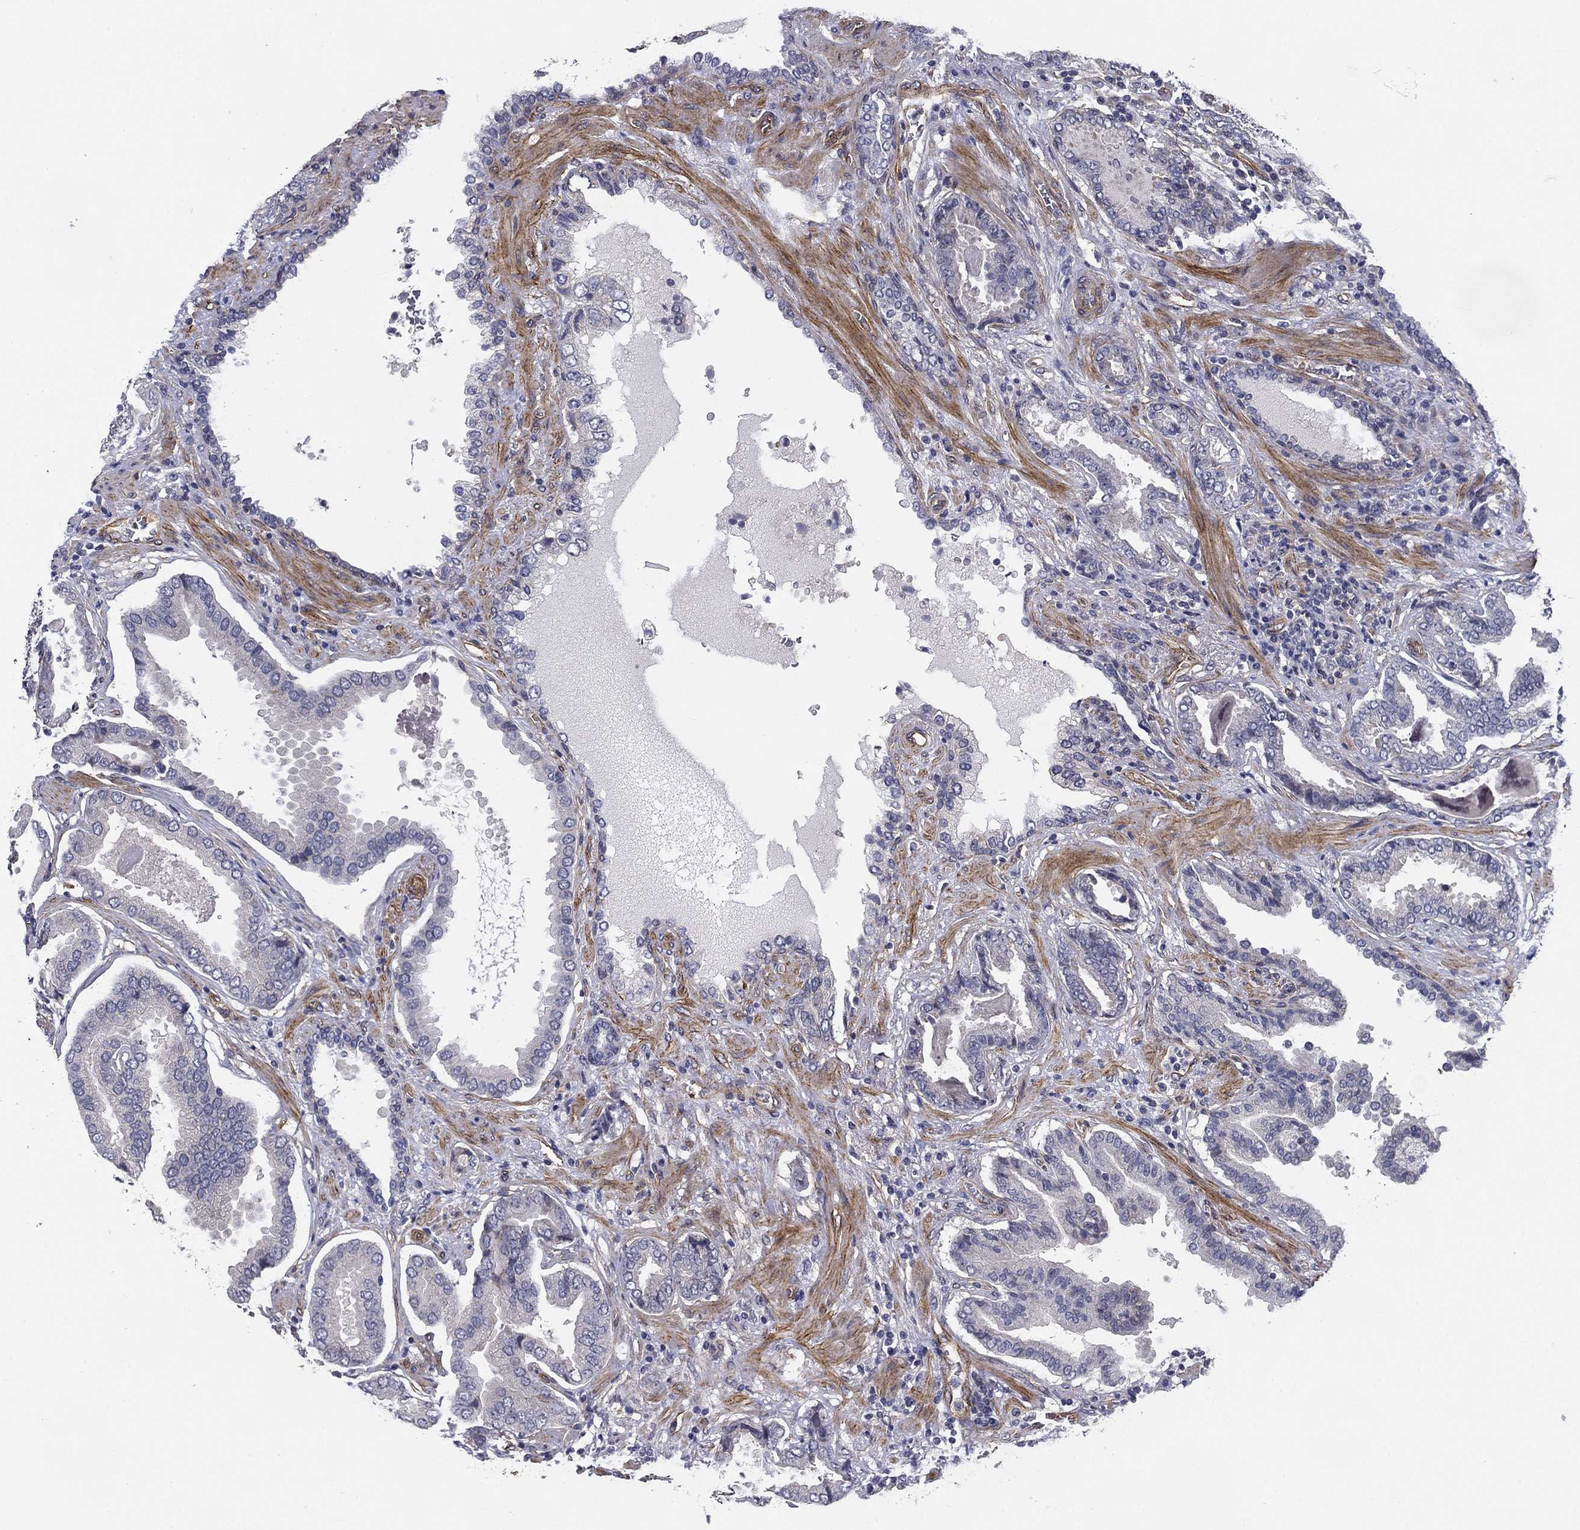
{"staining": {"intensity": "negative", "quantity": "none", "location": "none"}, "tissue": "prostate cancer", "cell_type": "Tumor cells", "image_type": "cancer", "snomed": [{"axis": "morphology", "description": "Adenocarcinoma, NOS"}, {"axis": "topography", "description": "Prostate"}], "caption": "A histopathology image of adenocarcinoma (prostate) stained for a protein exhibits no brown staining in tumor cells. Brightfield microscopy of immunohistochemistry (IHC) stained with DAB (brown) and hematoxylin (blue), captured at high magnification.", "gene": "SYNC", "patient": {"sex": "male", "age": 64}}